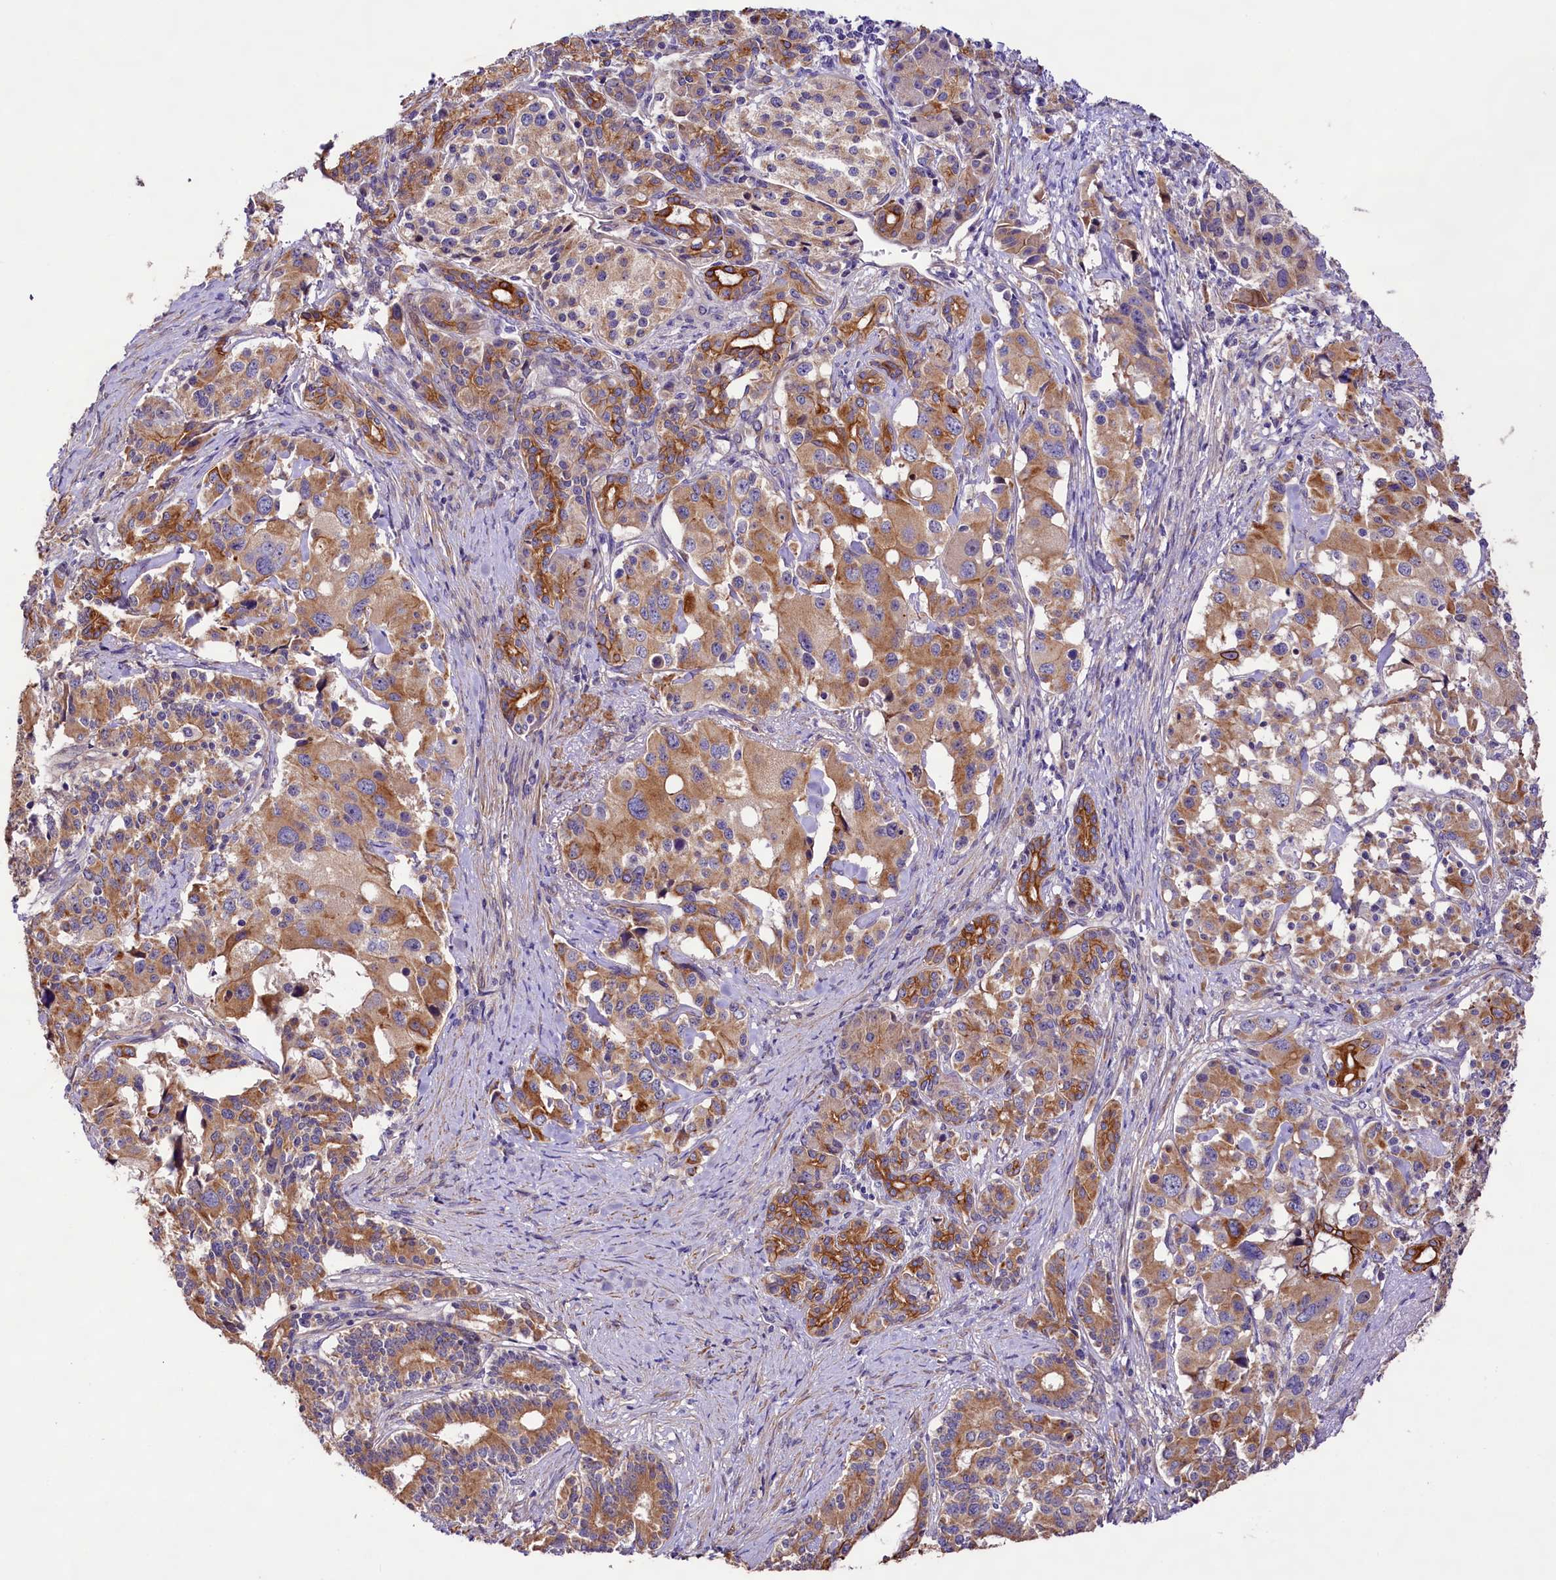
{"staining": {"intensity": "moderate", "quantity": ">75%", "location": "cytoplasmic/membranous"}, "tissue": "pancreatic cancer", "cell_type": "Tumor cells", "image_type": "cancer", "snomed": [{"axis": "morphology", "description": "Adenocarcinoma, NOS"}, {"axis": "topography", "description": "Pancreas"}], "caption": "Immunohistochemistry micrograph of human pancreatic cancer stained for a protein (brown), which shows medium levels of moderate cytoplasmic/membranous expression in about >75% of tumor cells.", "gene": "VPS11", "patient": {"sex": "female", "age": 74}}